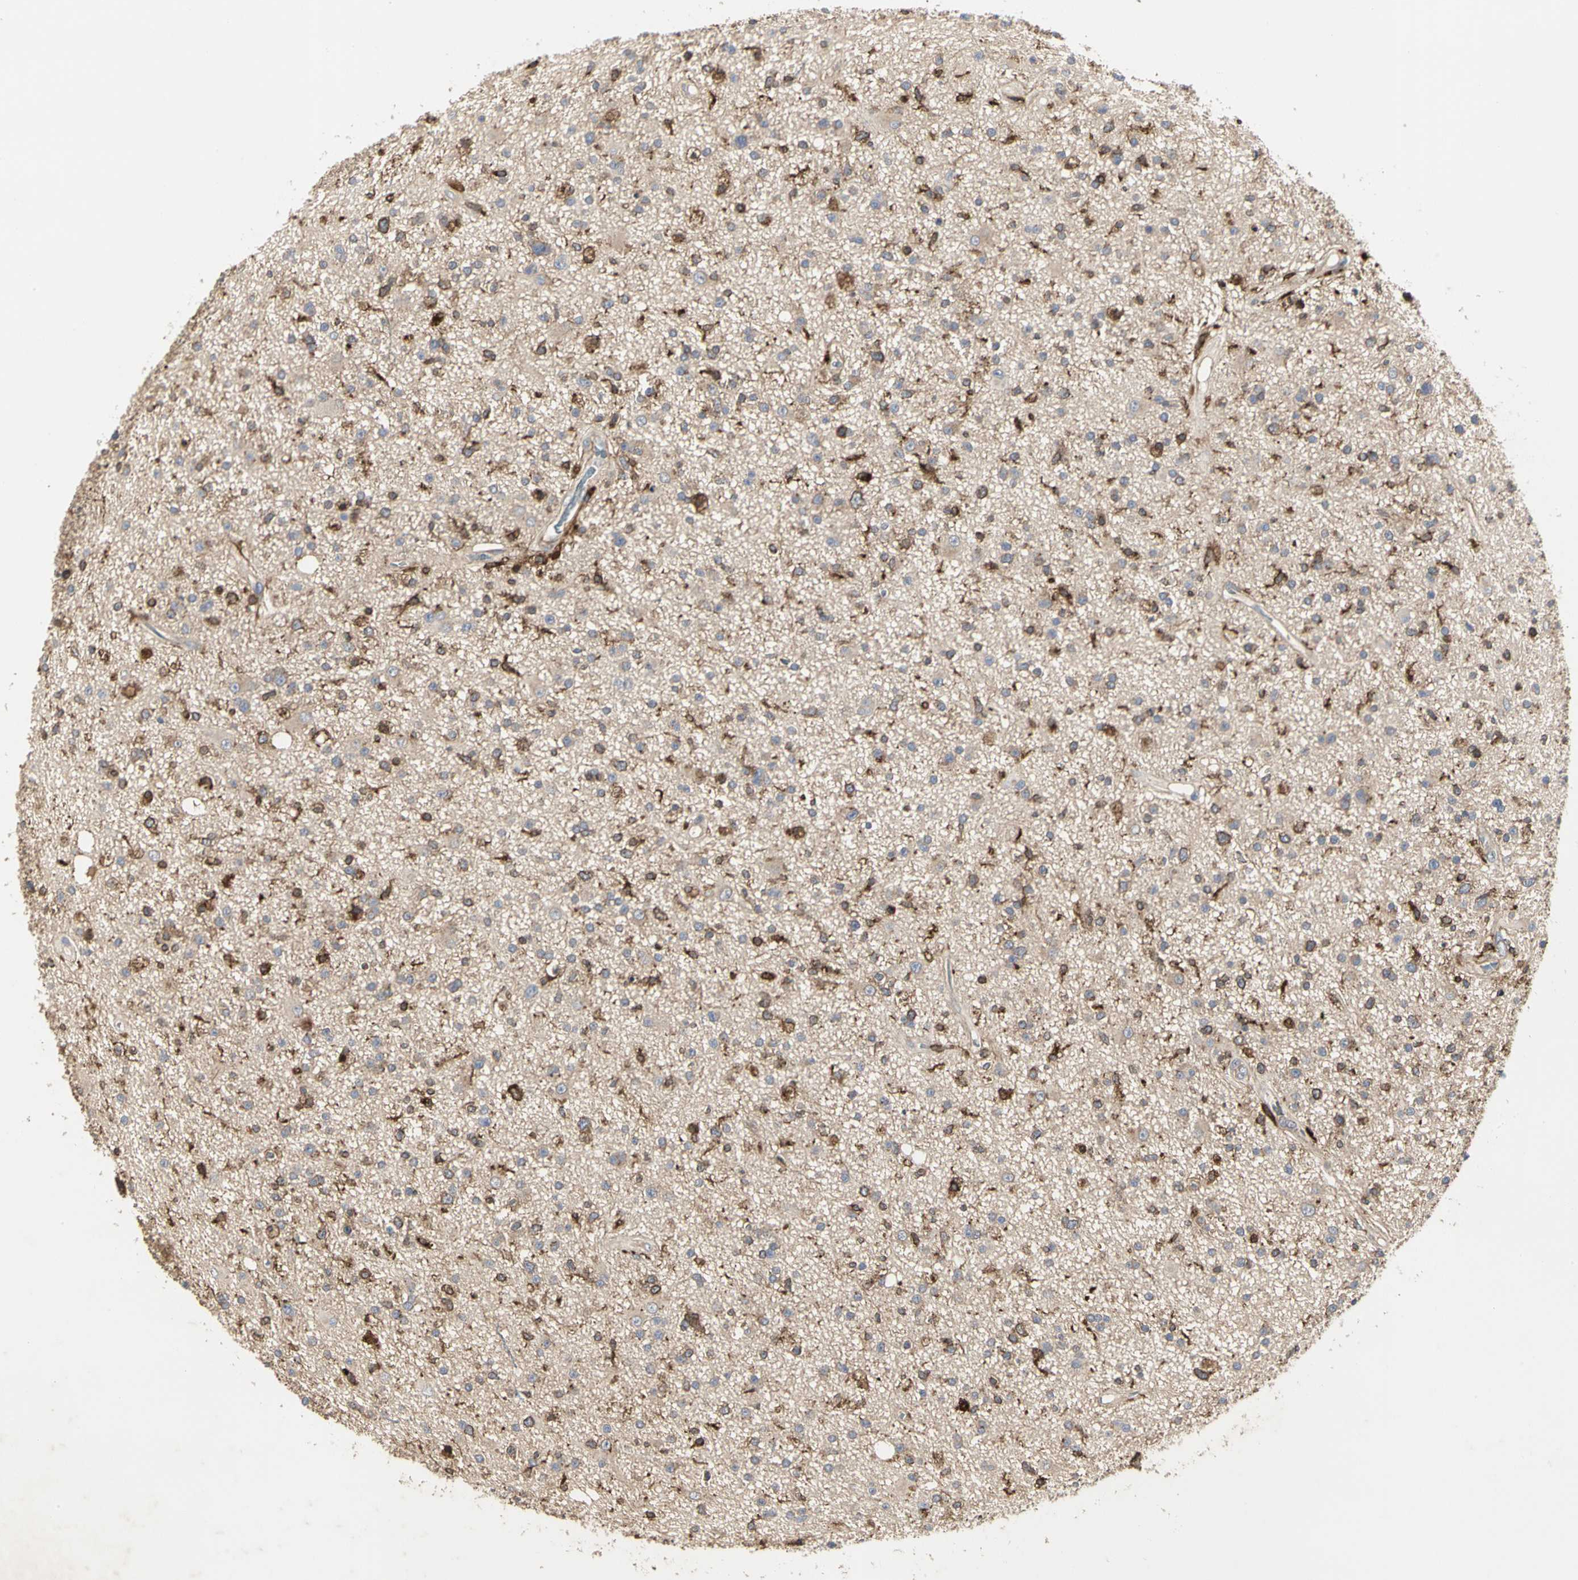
{"staining": {"intensity": "weak", "quantity": "25%-75%", "location": "cytoplasmic/membranous"}, "tissue": "glioma", "cell_type": "Tumor cells", "image_type": "cancer", "snomed": [{"axis": "morphology", "description": "Glioma, malignant, High grade"}, {"axis": "topography", "description": "Brain"}], "caption": "A low amount of weak cytoplasmic/membranous positivity is seen in about 25%-75% of tumor cells in malignant high-grade glioma tissue. The staining is performed using DAB brown chromogen to label protein expression. The nuclei are counter-stained blue using hematoxylin.", "gene": "NAPG", "patient": {"sex": "male", "age": 33}}